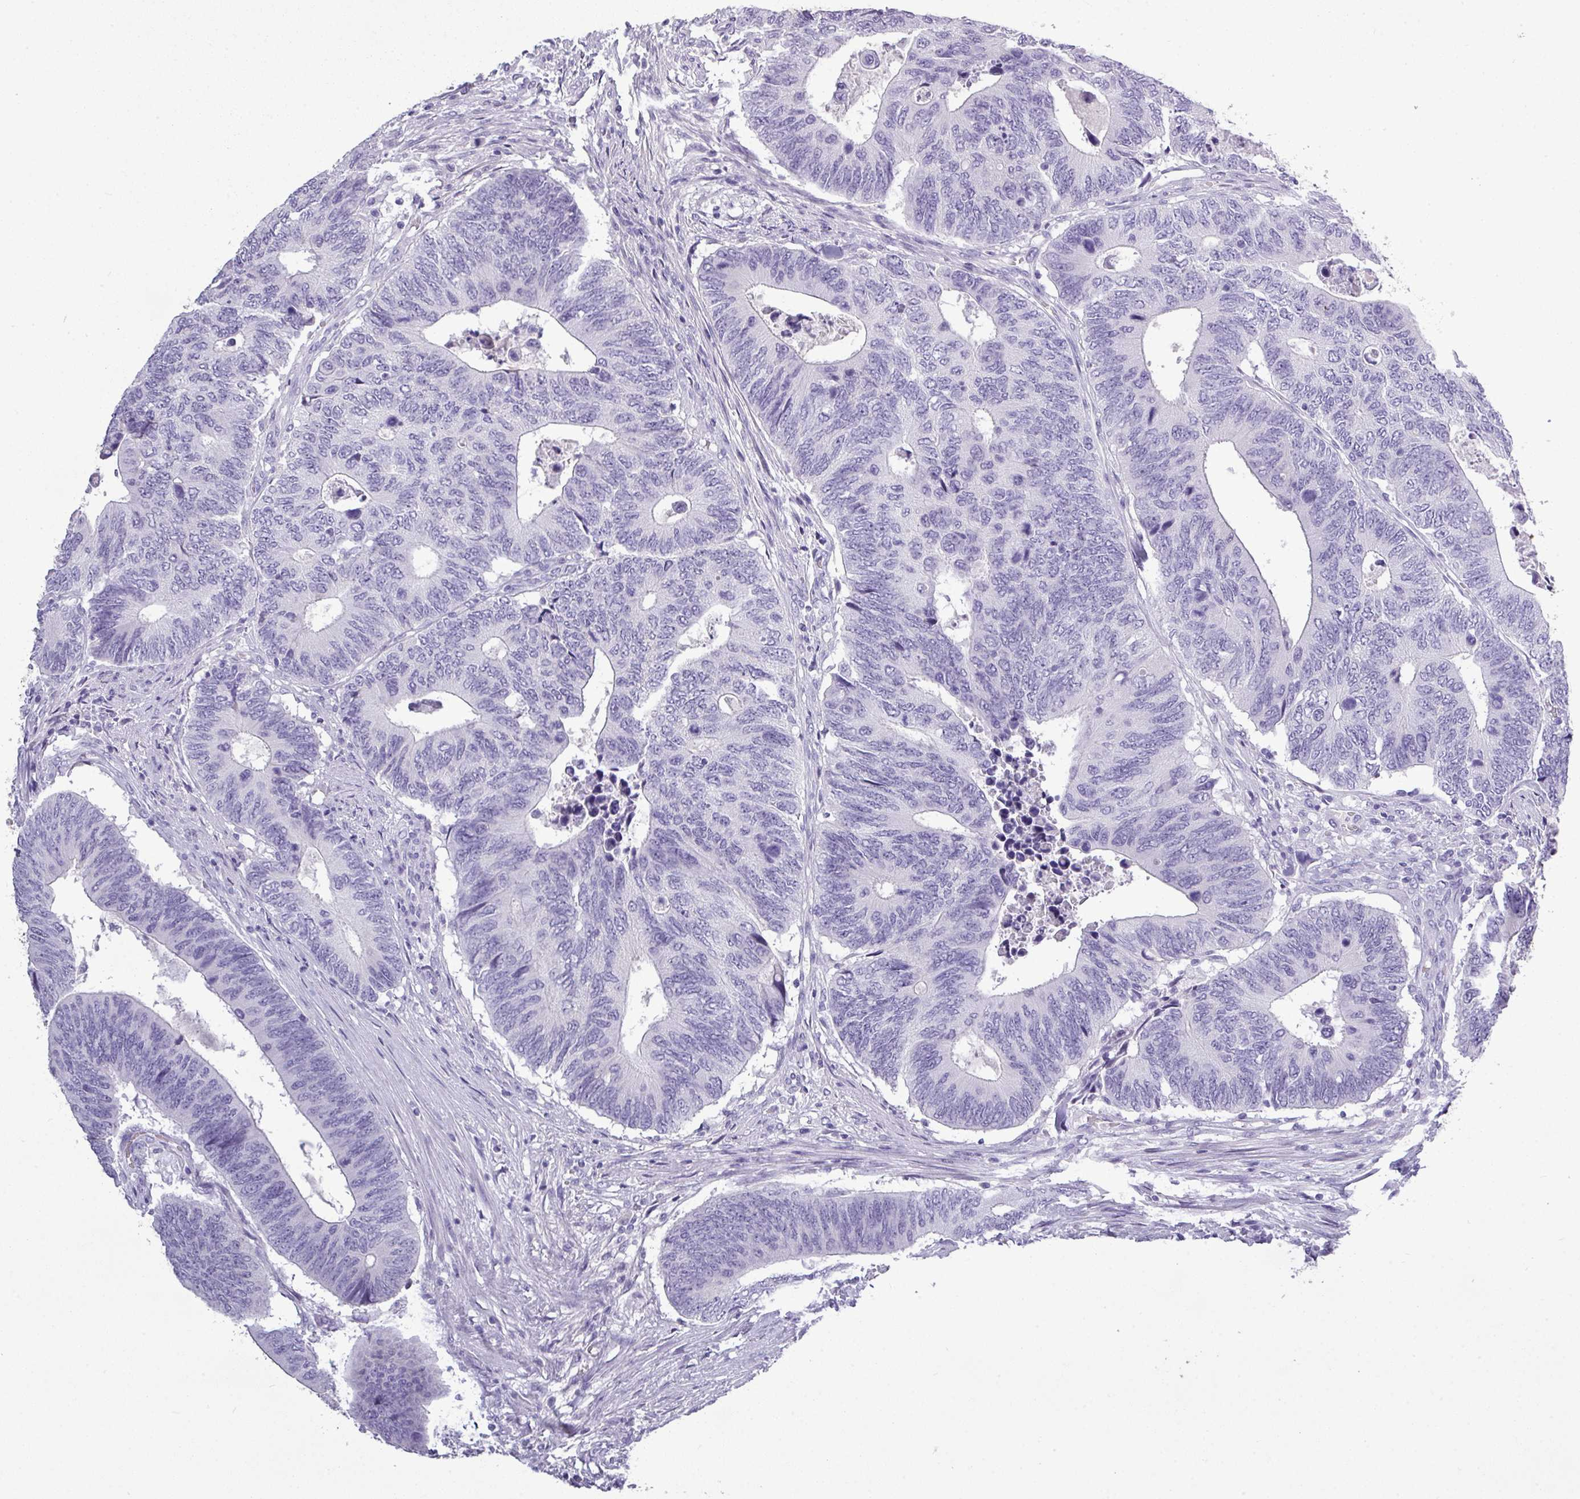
{"staining": {"intensity": "negative", "quantity": "none", "location": "none"}, "tissue": "colorectal cancer", "cell_type": "Tumor cells", "image_type": "cancer", "snomed": [{"axis": "morphology", "description": "Adenocarcinoma, NOS"}, {"axis": "topography", "description": "Colon"}], "caption": "Colorectal cancer was stained to show a protein in brown. There is no significant positivity in tumor cells. (Brightfield microscopy of DAB (3,3'-diaminobenzidine) immunohistochemistry (IHC) at high magnification).", "gene": "TMEM91", "patient": {"sex": "male", "age": 87}}